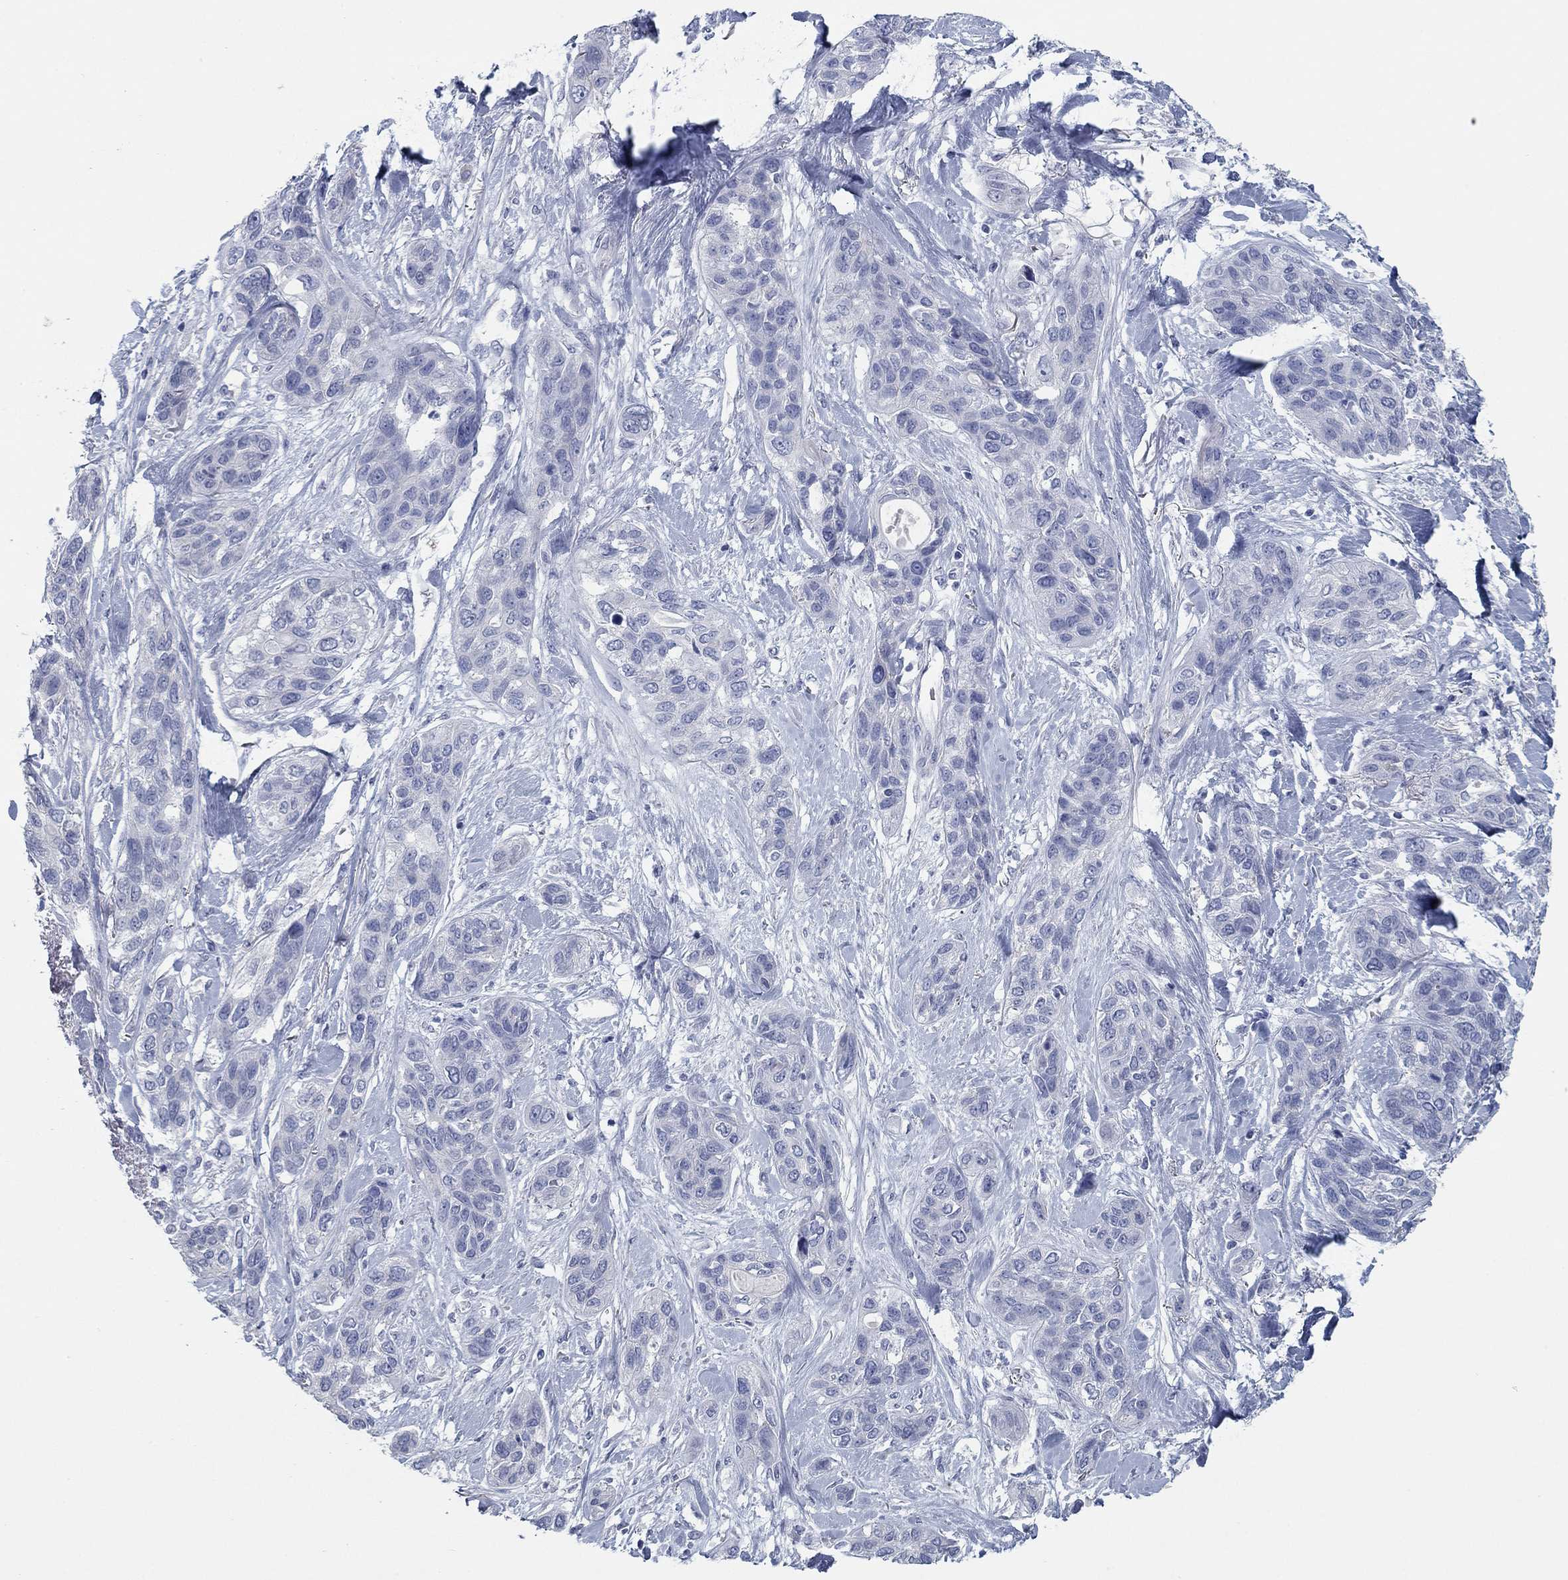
{"staining": {"intensity": "negative", "quantity": "none", "location": "none"}, "tissue": "lung cancer", "cell_type": "Tumor cells", "image_type": "cancer", "snomed": [{"axis": "morphology", "description": "Squamous cell carcinoma, NOS"}, {"axis": "topography", "description": "Lung"}], "caption": "IHC image of human lung cancer (squamous cell carcinoma) stained for a protein (brown), which shows no expression in tumor cells.", "gene": "APOC3", "patient": {"sex": "female", "age": 70}}